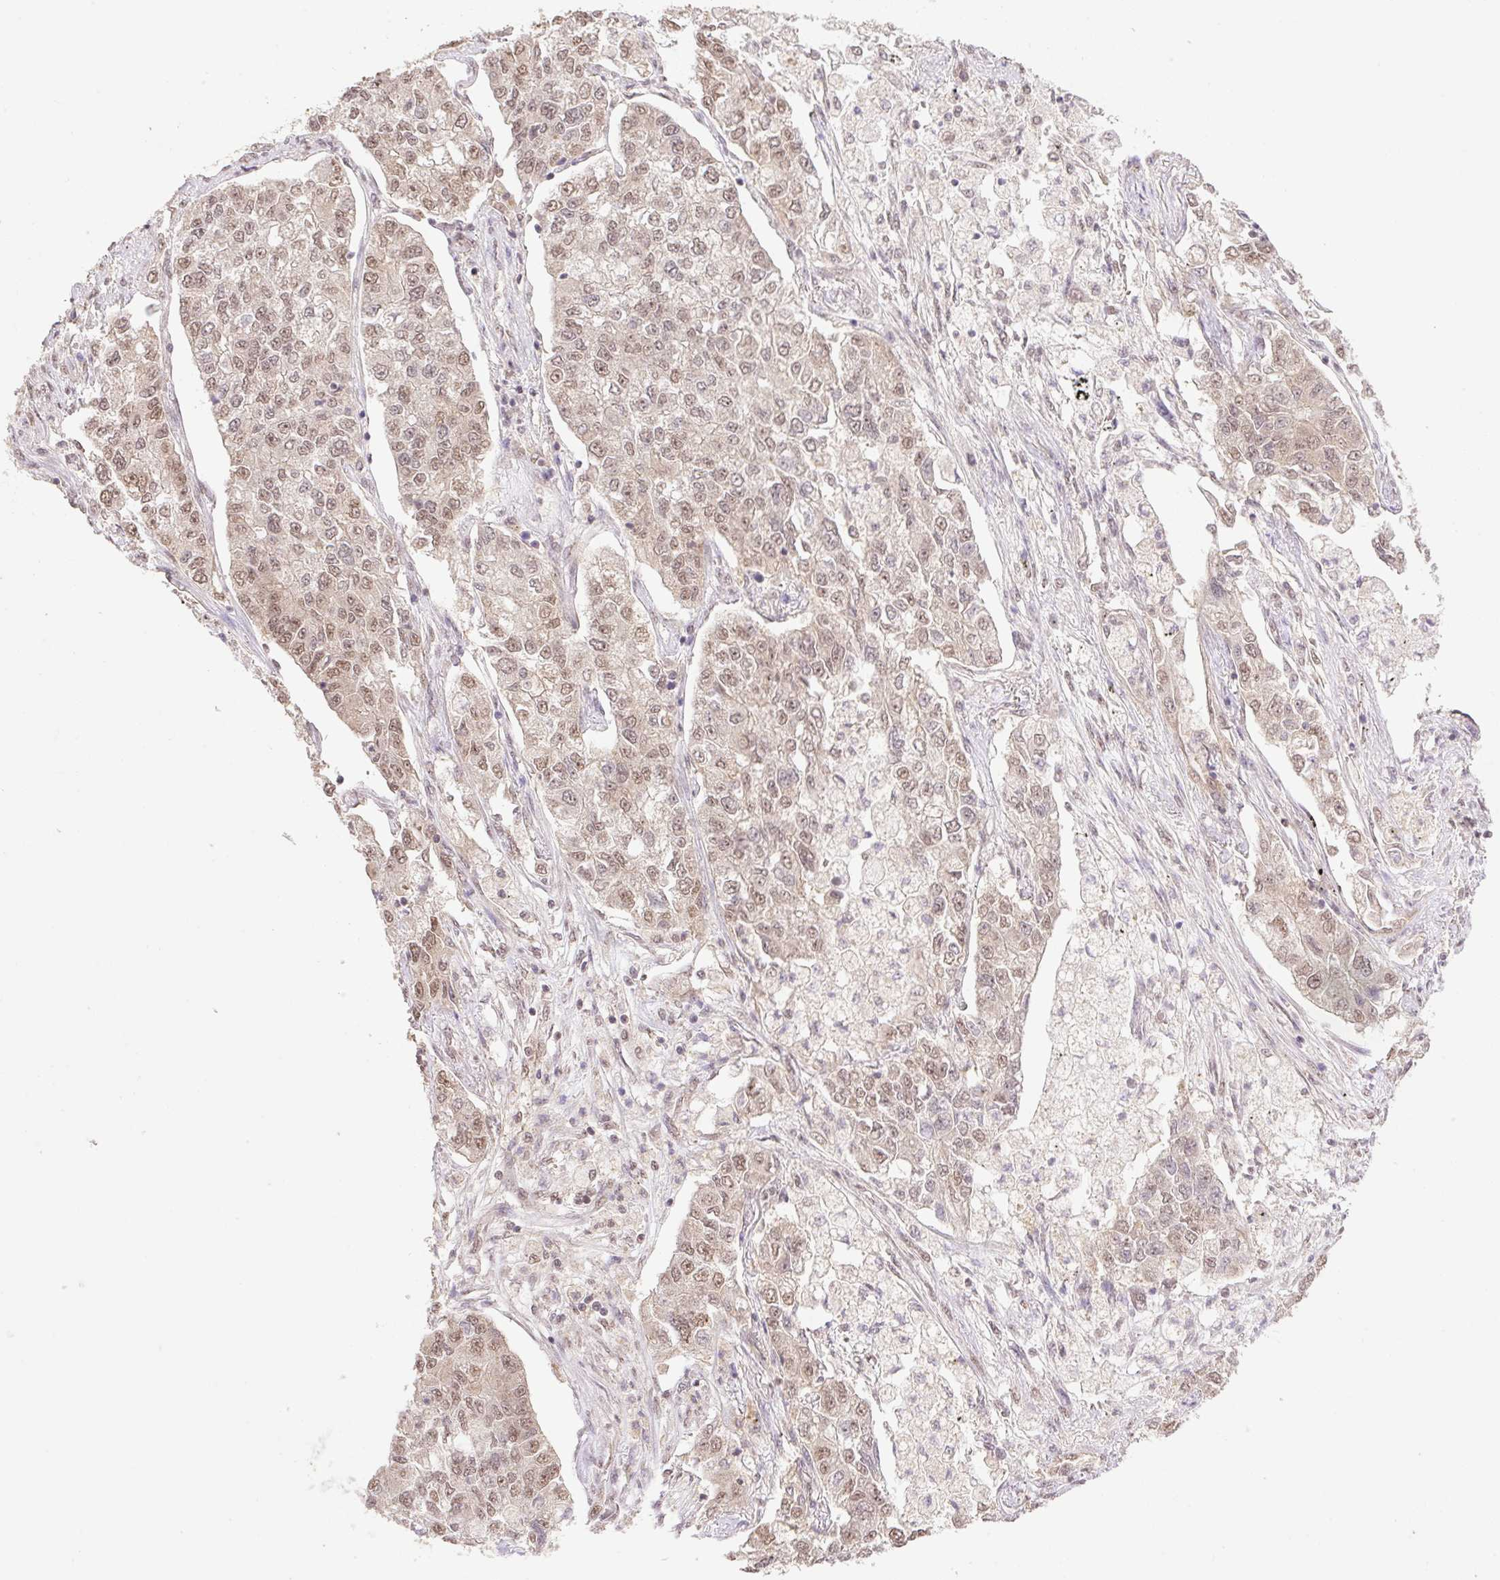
{"staining": {"intensity": "weak", "quantity": ">75%", "location": "nuclear"}, "tissue": "lung cancer", "cell_type": "Tumor cells", "image_type": "cancer", "snomed": [{"axis": "morphology", "description": "Adenocarcinoma, NOS"}, {"axis": "topography", "description": "Lung"}], "caption": "Immunohistochemical staining of lung cancer (adenocarcinoma) demonstrates low levels of weak nuclear positivity in approximately >75% of tumor cells. The protein is shown in brown color, while the nuclei are stained blue.", "gene": "VPS25", "patient": {"sex": "male", "age": 49}}